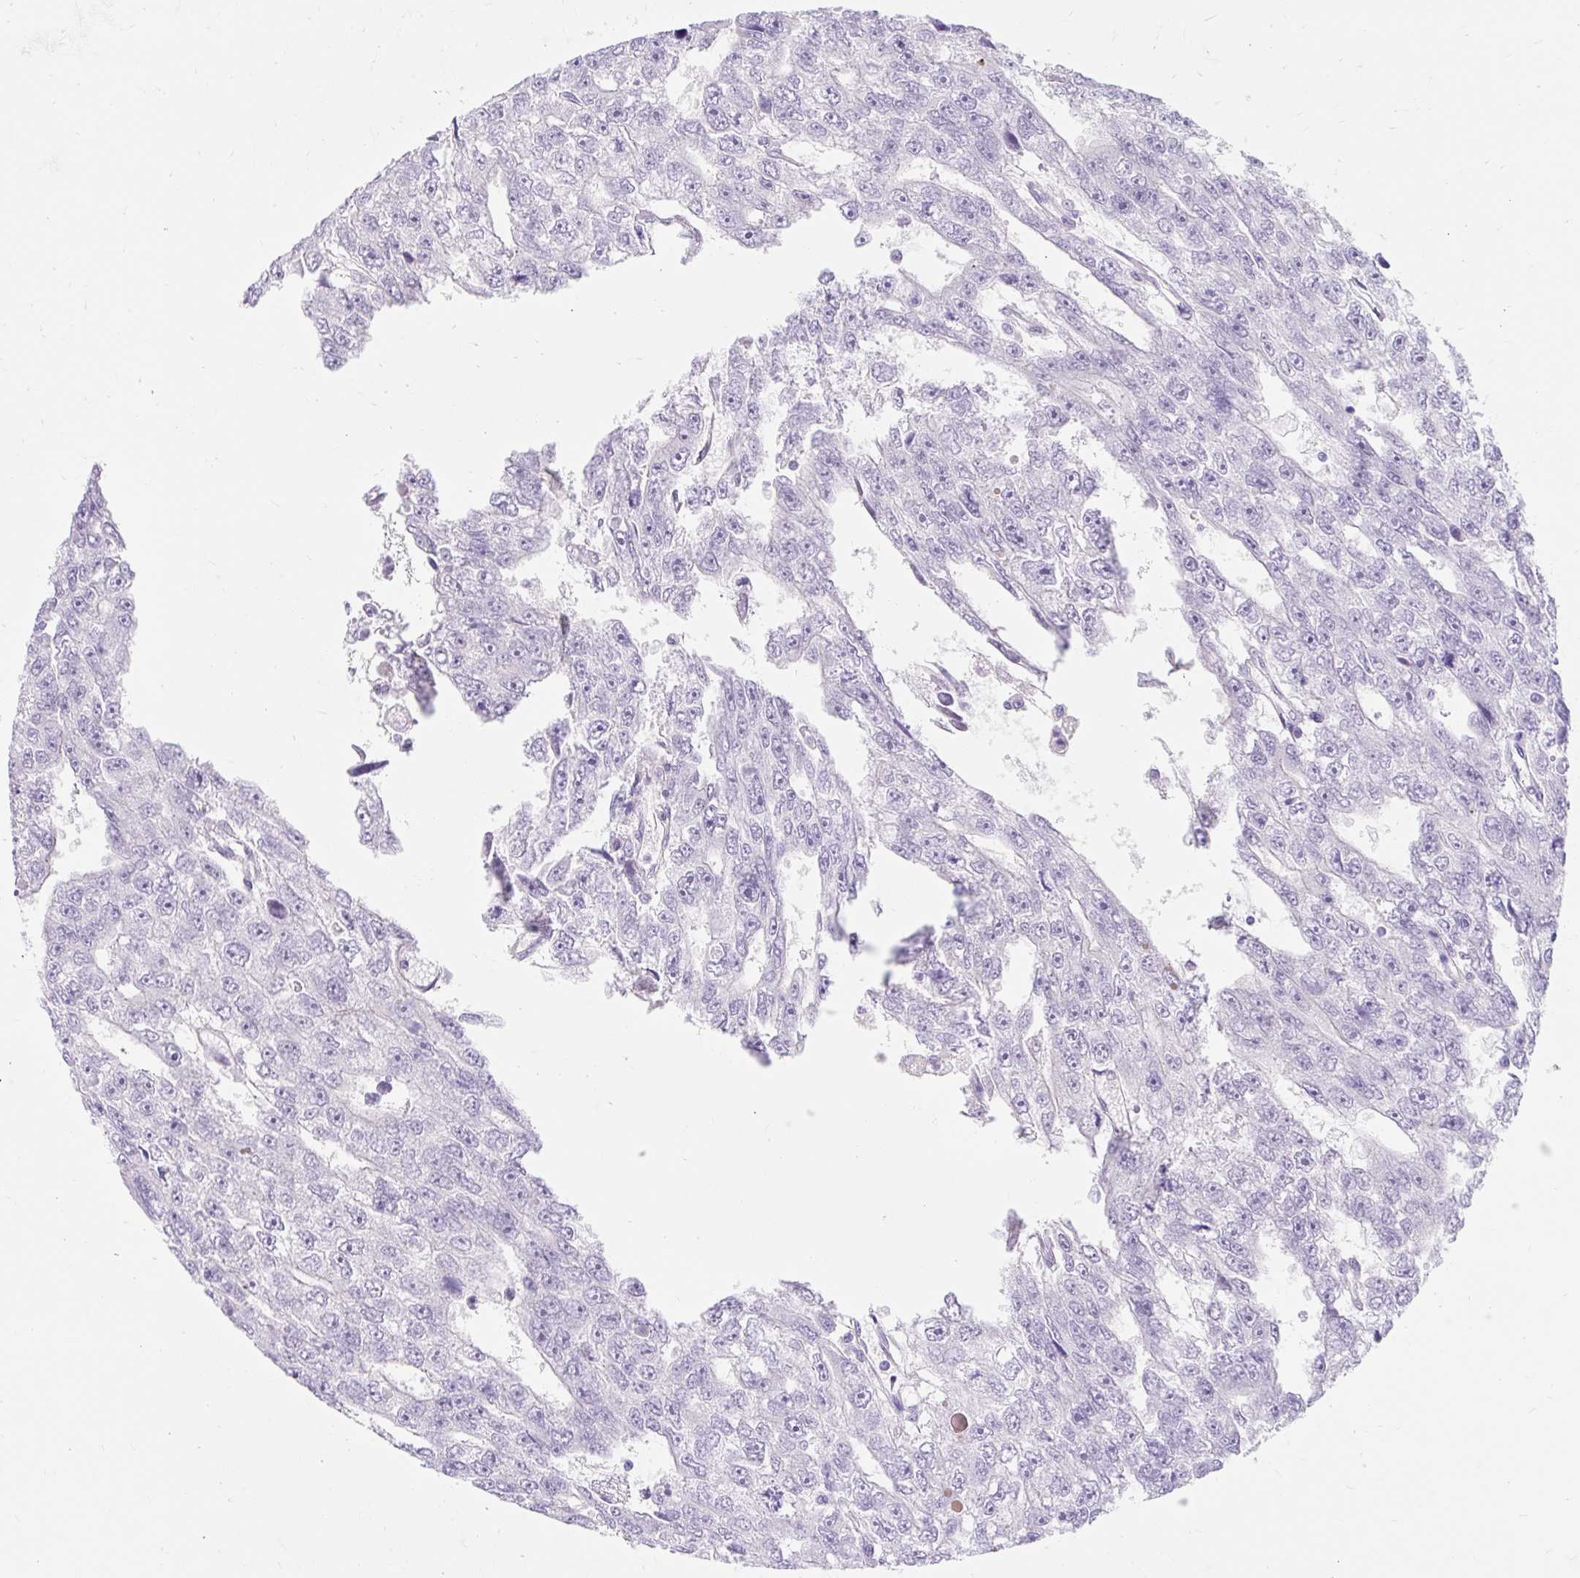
{"staining": {"intensity": "negative", "quantity": "none", "location": "none"}, "tissue": "testis cancer", "cell_type": "Tumor cells", "image_type": "cancer", "snomed": [{"axis": "morphology", "description": "Carcinoma, Embryonal, NOS"}, {"axis": "topography", "description": "Testis"}], "caption": "Tumor cells are negative for protein expression in human testis cancer. The staining is performed using DAB brown chromogen with nuclei counter-stained in using hematoxylin.", "gene": "SLC28A1", "patient": {"sex": "male", "age": 20}}